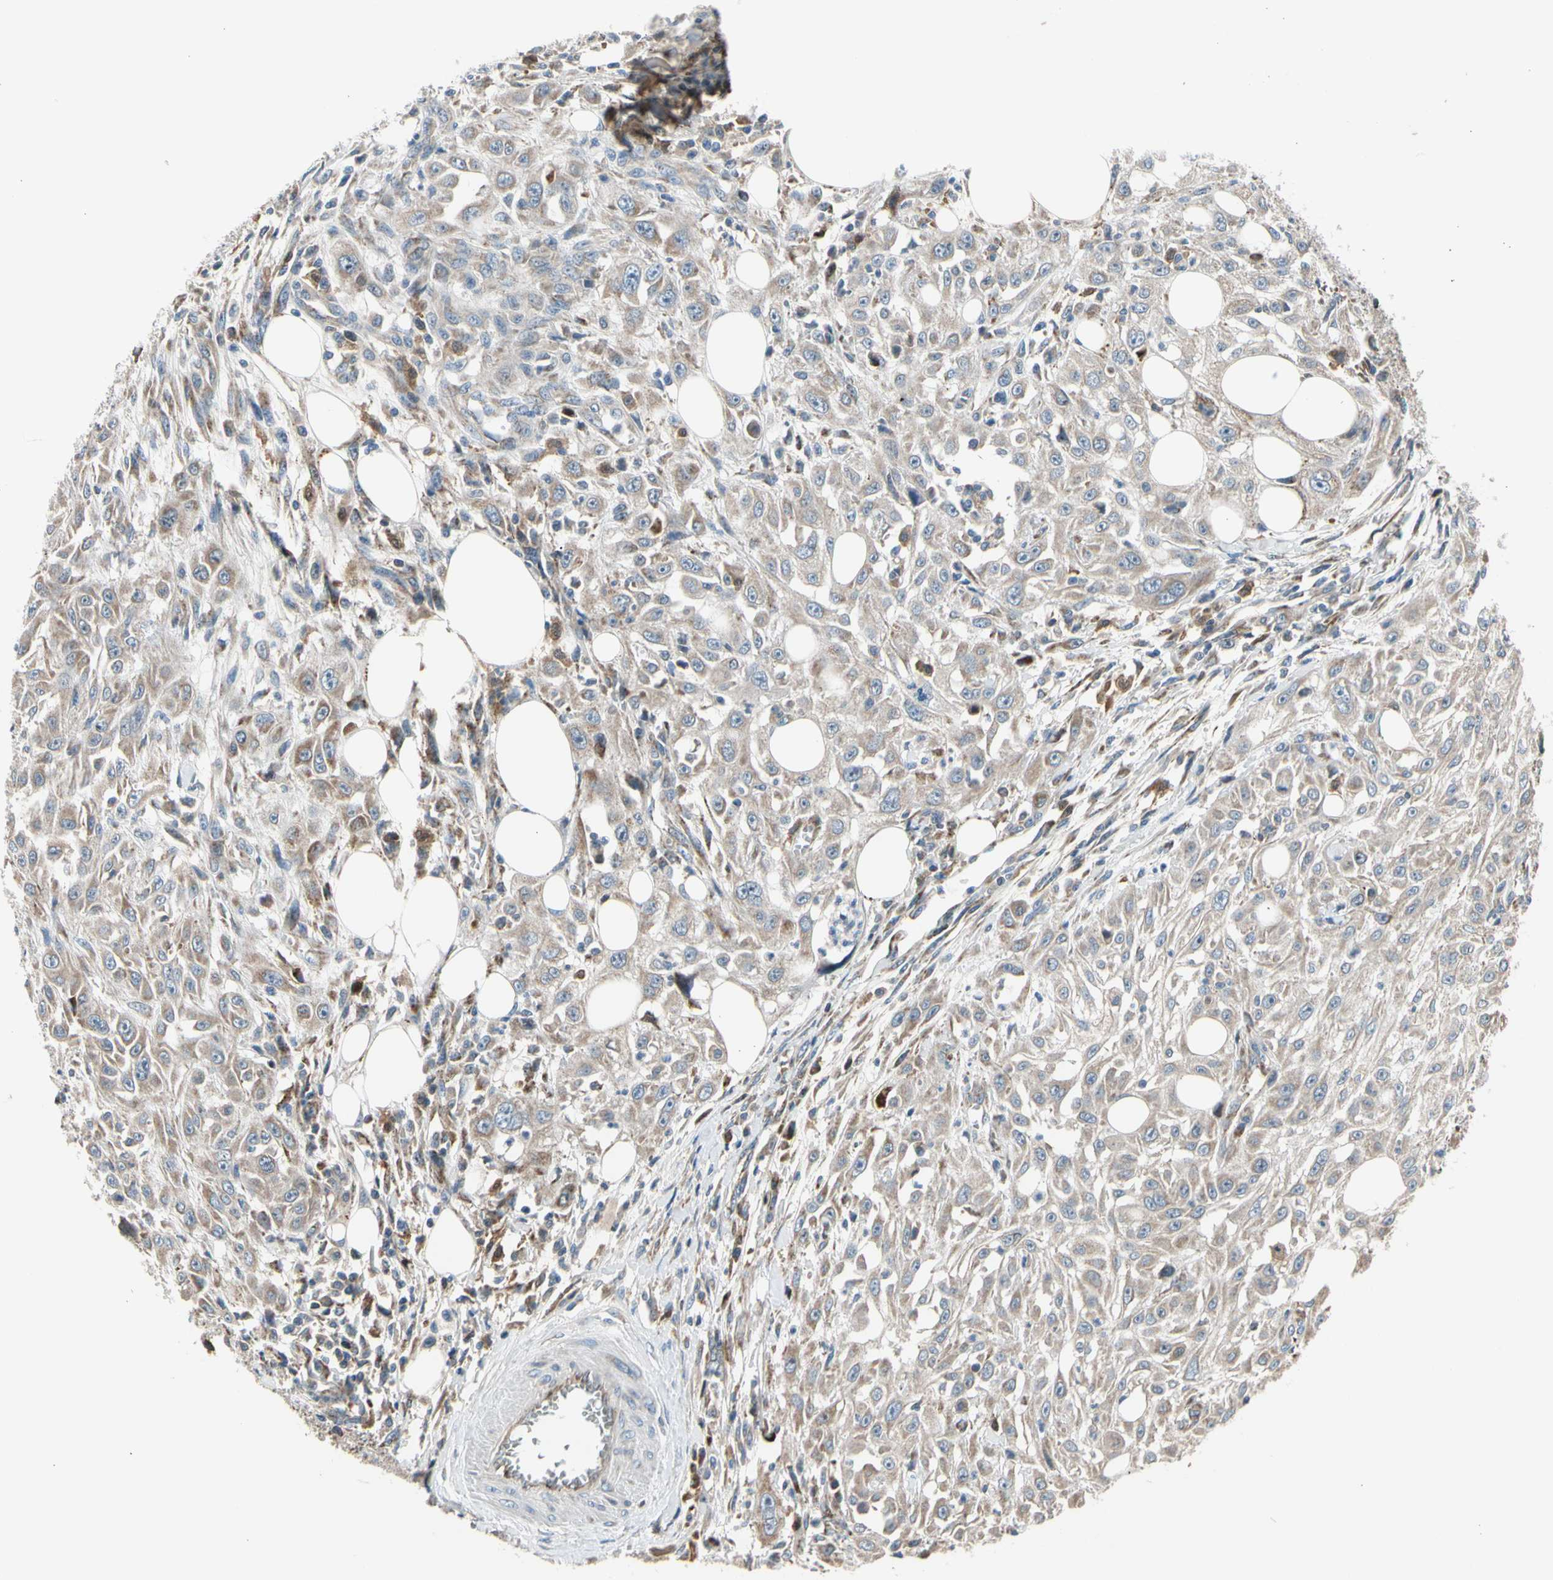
{"staining": {"intensity": "weak", "quantity": ">75%", "location": "cytoplasmic/membranous"}, "tissue": "skin cancer", "cell_type": "Tumor cells", "image_type": "cancer", "snomed": [{"axis": "morphology", "description": "Squamous cell carcinoma, NOS"}, {"axis": "topography", "description": "Skin"}], "caption": "This is a photomicrograph of IHC staining of skin squamous cell carcinoma, which shows weak positivity in the cytoplasmic/membranous of tumor cells.", "gene": "NPHP3", "patient": {"sex": "male", "age": 75}}